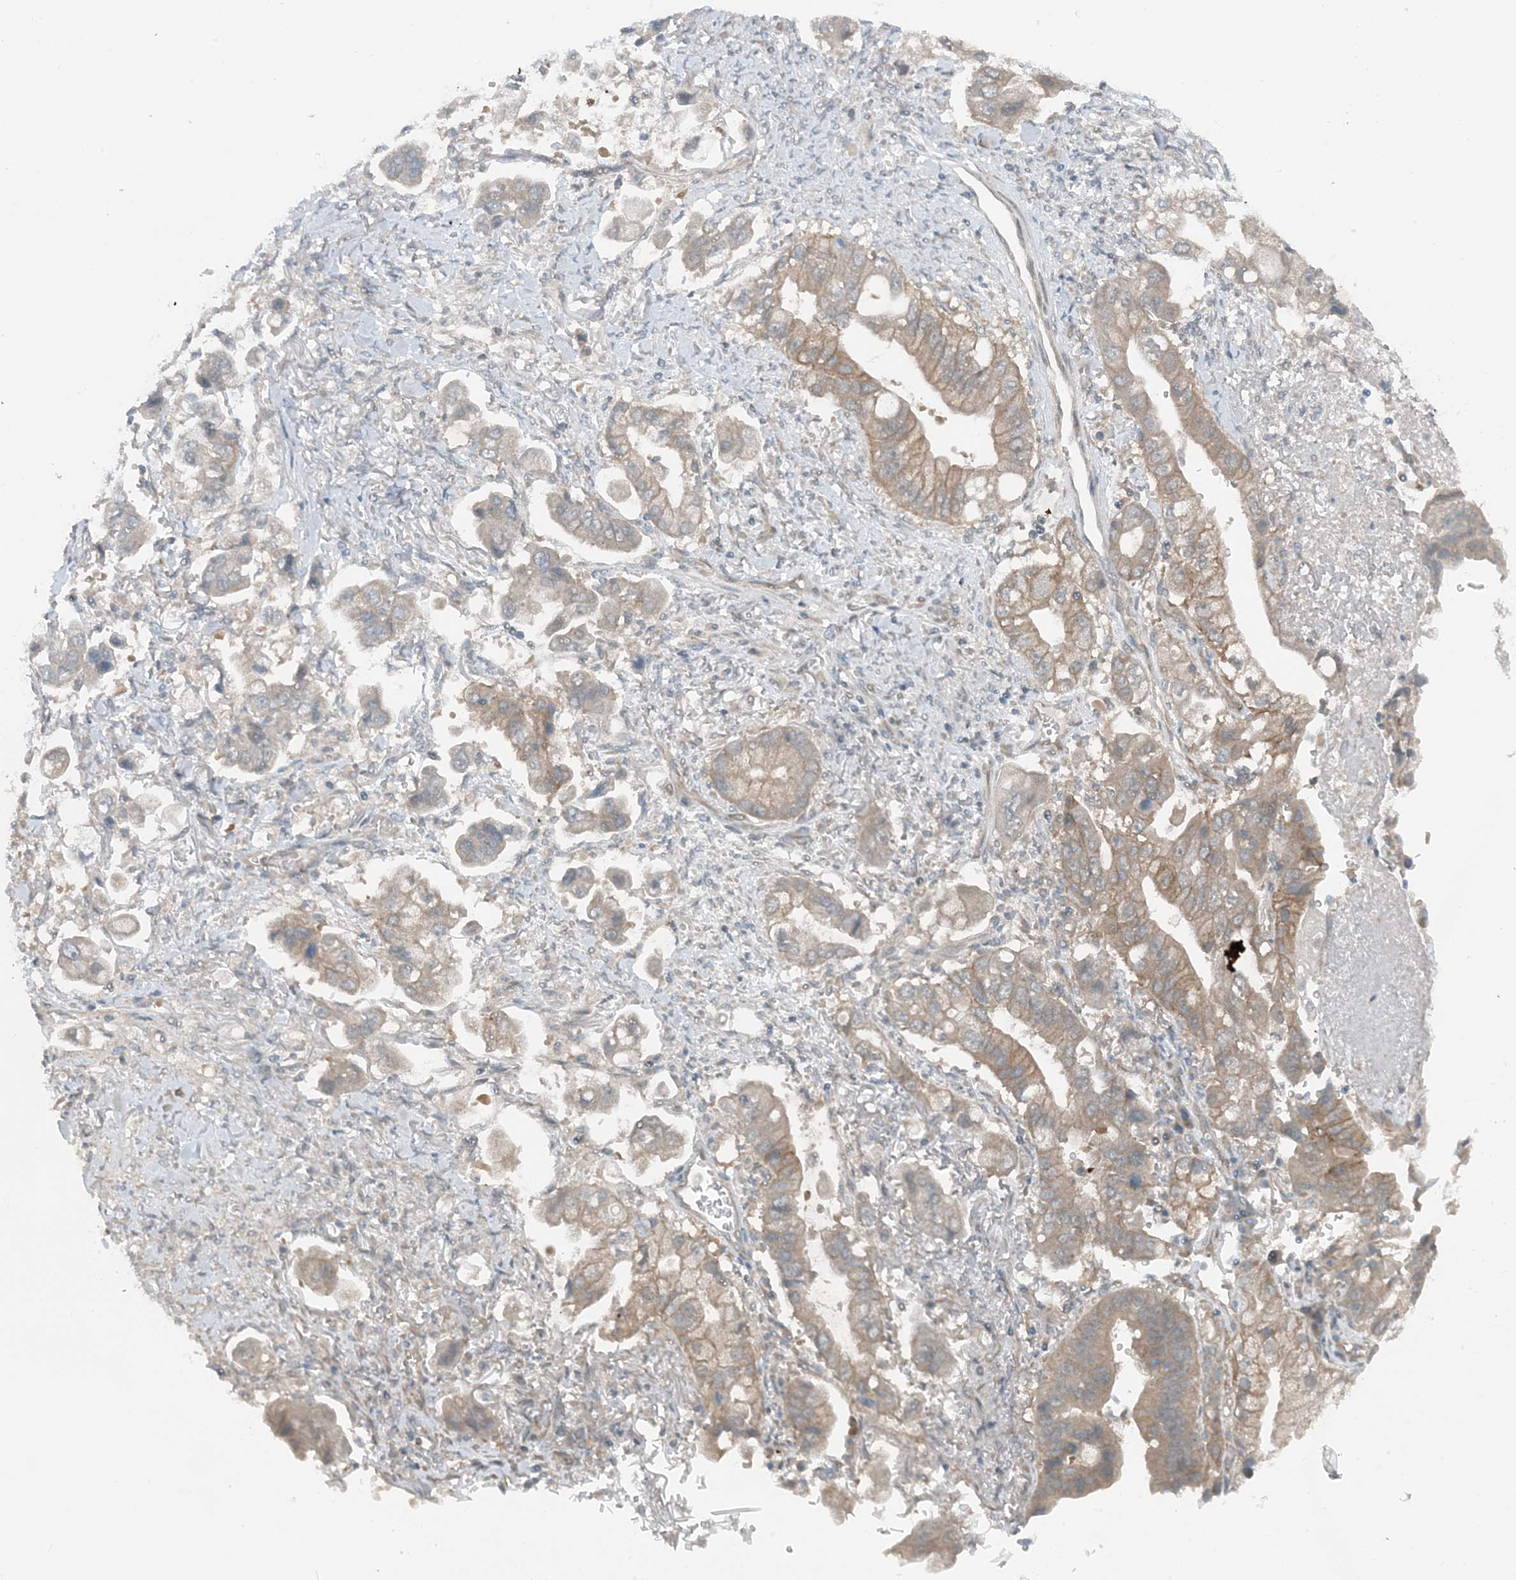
{"staining": {"intensity": "weak", "quantity": "25%-75%", "location": "cytoplasmic/membranous"}, "tissue": "stomach cancer", "cell_type": "Tumor cells", "image_type": "cancer", "snomed": [{"axis": "morphology", "description": "Adenocarcinoma, NOS"}, {"axis": "topography", "description": "Stomach"}], "caption": "Human stomach cancer (adenocarcinoma) stained with a brown dye reveals weak cytoplasmic/membranous positive staining in approximately 25%-75% of tumor cells.", "gene": "MITD1", "patient": {"sex": "male", "age": 62}}